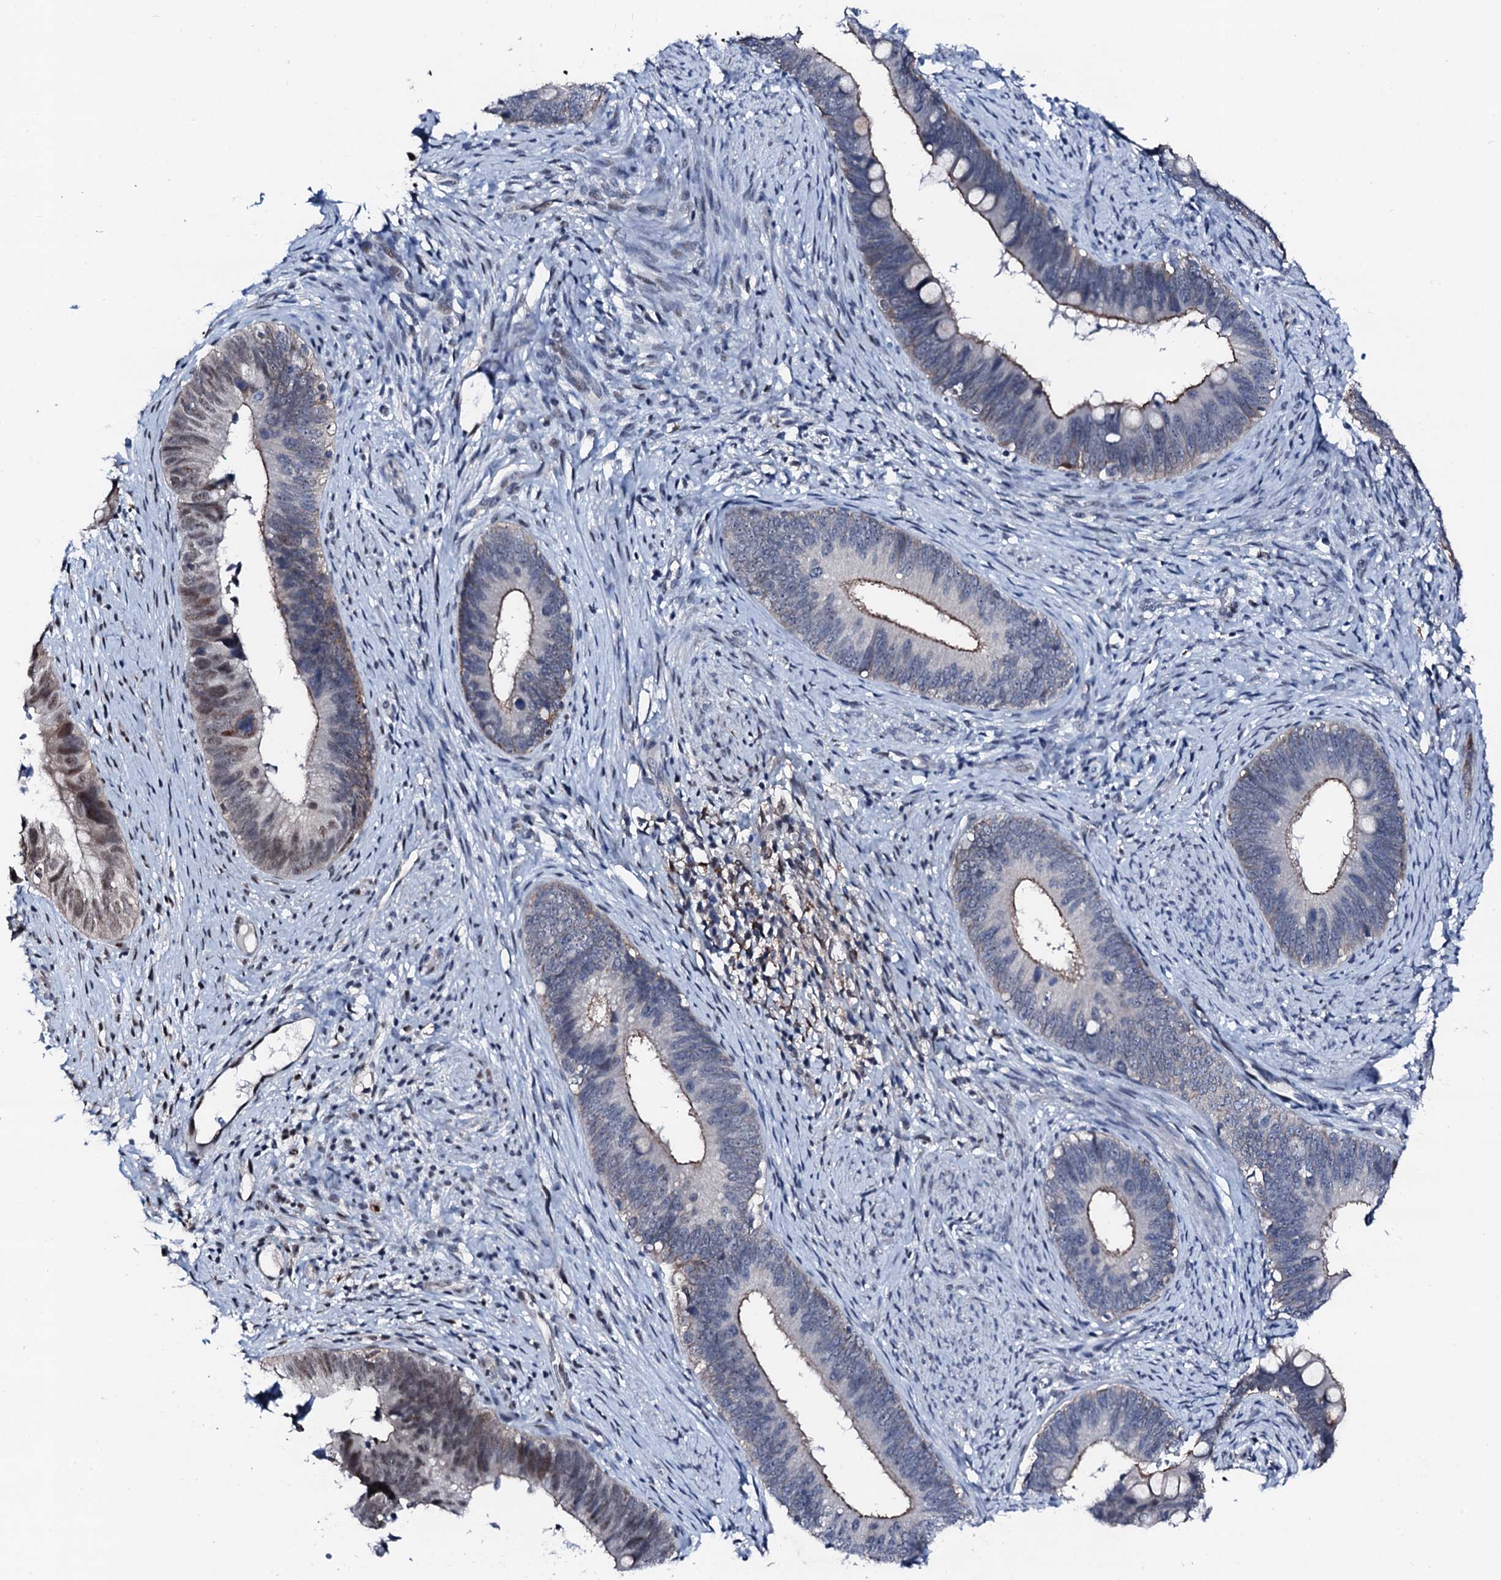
{"staining": {"intensity": "moderate", "quantity": "<25%", "location": "cytoplasmic/membranous"}, "tissue": "cervical cancer", "cell_type": "Tumor cells", "image_type": "cancer", "snomed": [{"axis": "morphology", "description": "Adenocarcinoma, NOS"}, {"axis": "topography", "description": "Cervix"}], "caption": "IHC (DAB (3,3'-diaminobenzidine)) staining of human cervical cancer shows moderate cytoplasmic/membranous protein expression in about <25% of tumor cells.", "gene": "TRAFD1", "patient": {"sex": "female", "age": 42}}